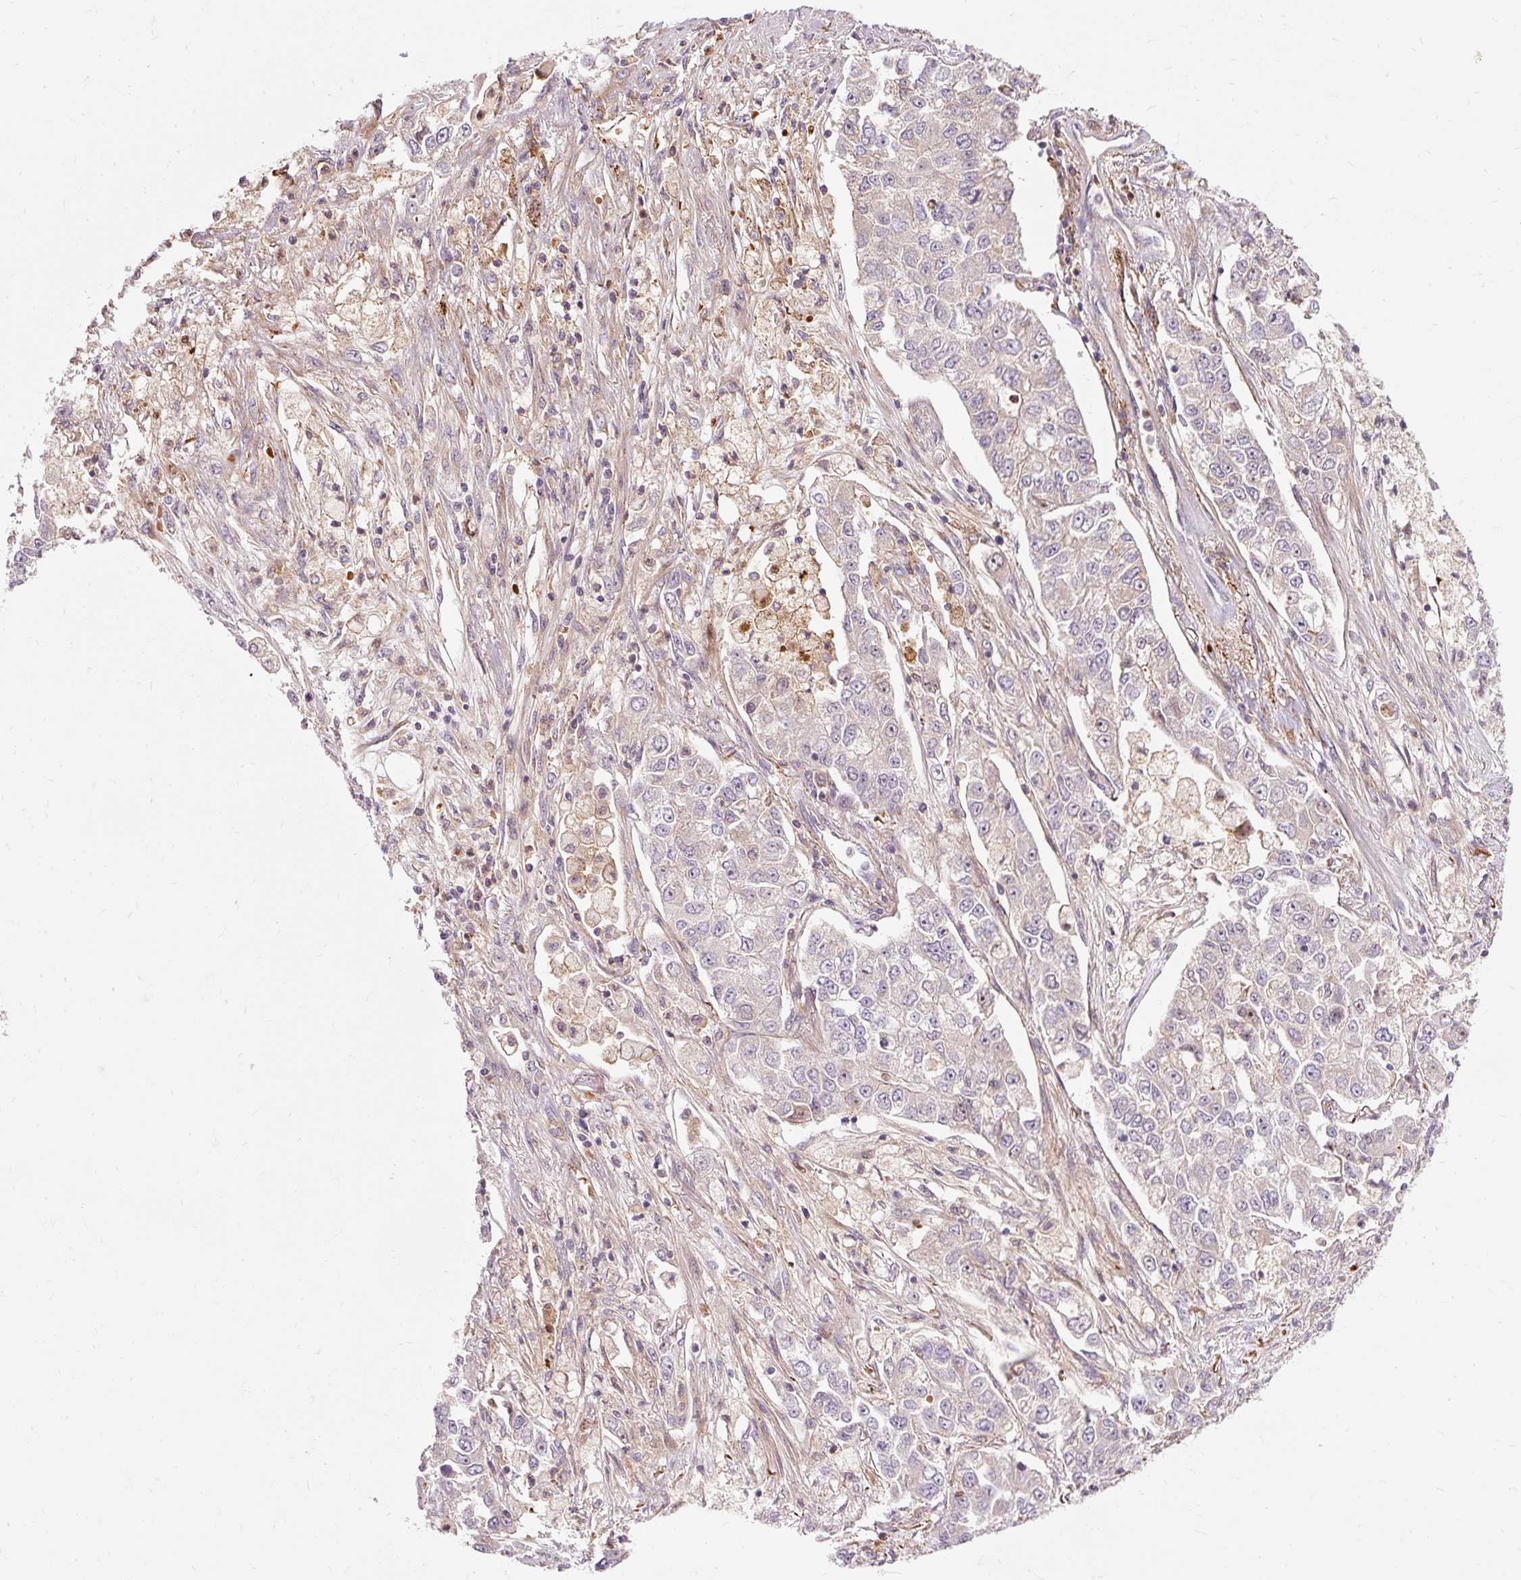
{"staining": {"intensity": "negative", "quantity": "none", "location": "none"}, "tissue": "lung cancer", "cell_type": "Tumor cells", "image_type": "cancer", "snomed": [{"axis": "morphology", "description": "Adenocarcinoma, NOS"}, {"axis": "topography", "description": "Lung"}], "caption": "IHC of lung cancer (adenocarcinoma) displays no staining in tumor cells.", "gene": "CEBPZ", "patient": {"sex": "male", "age": 49}}